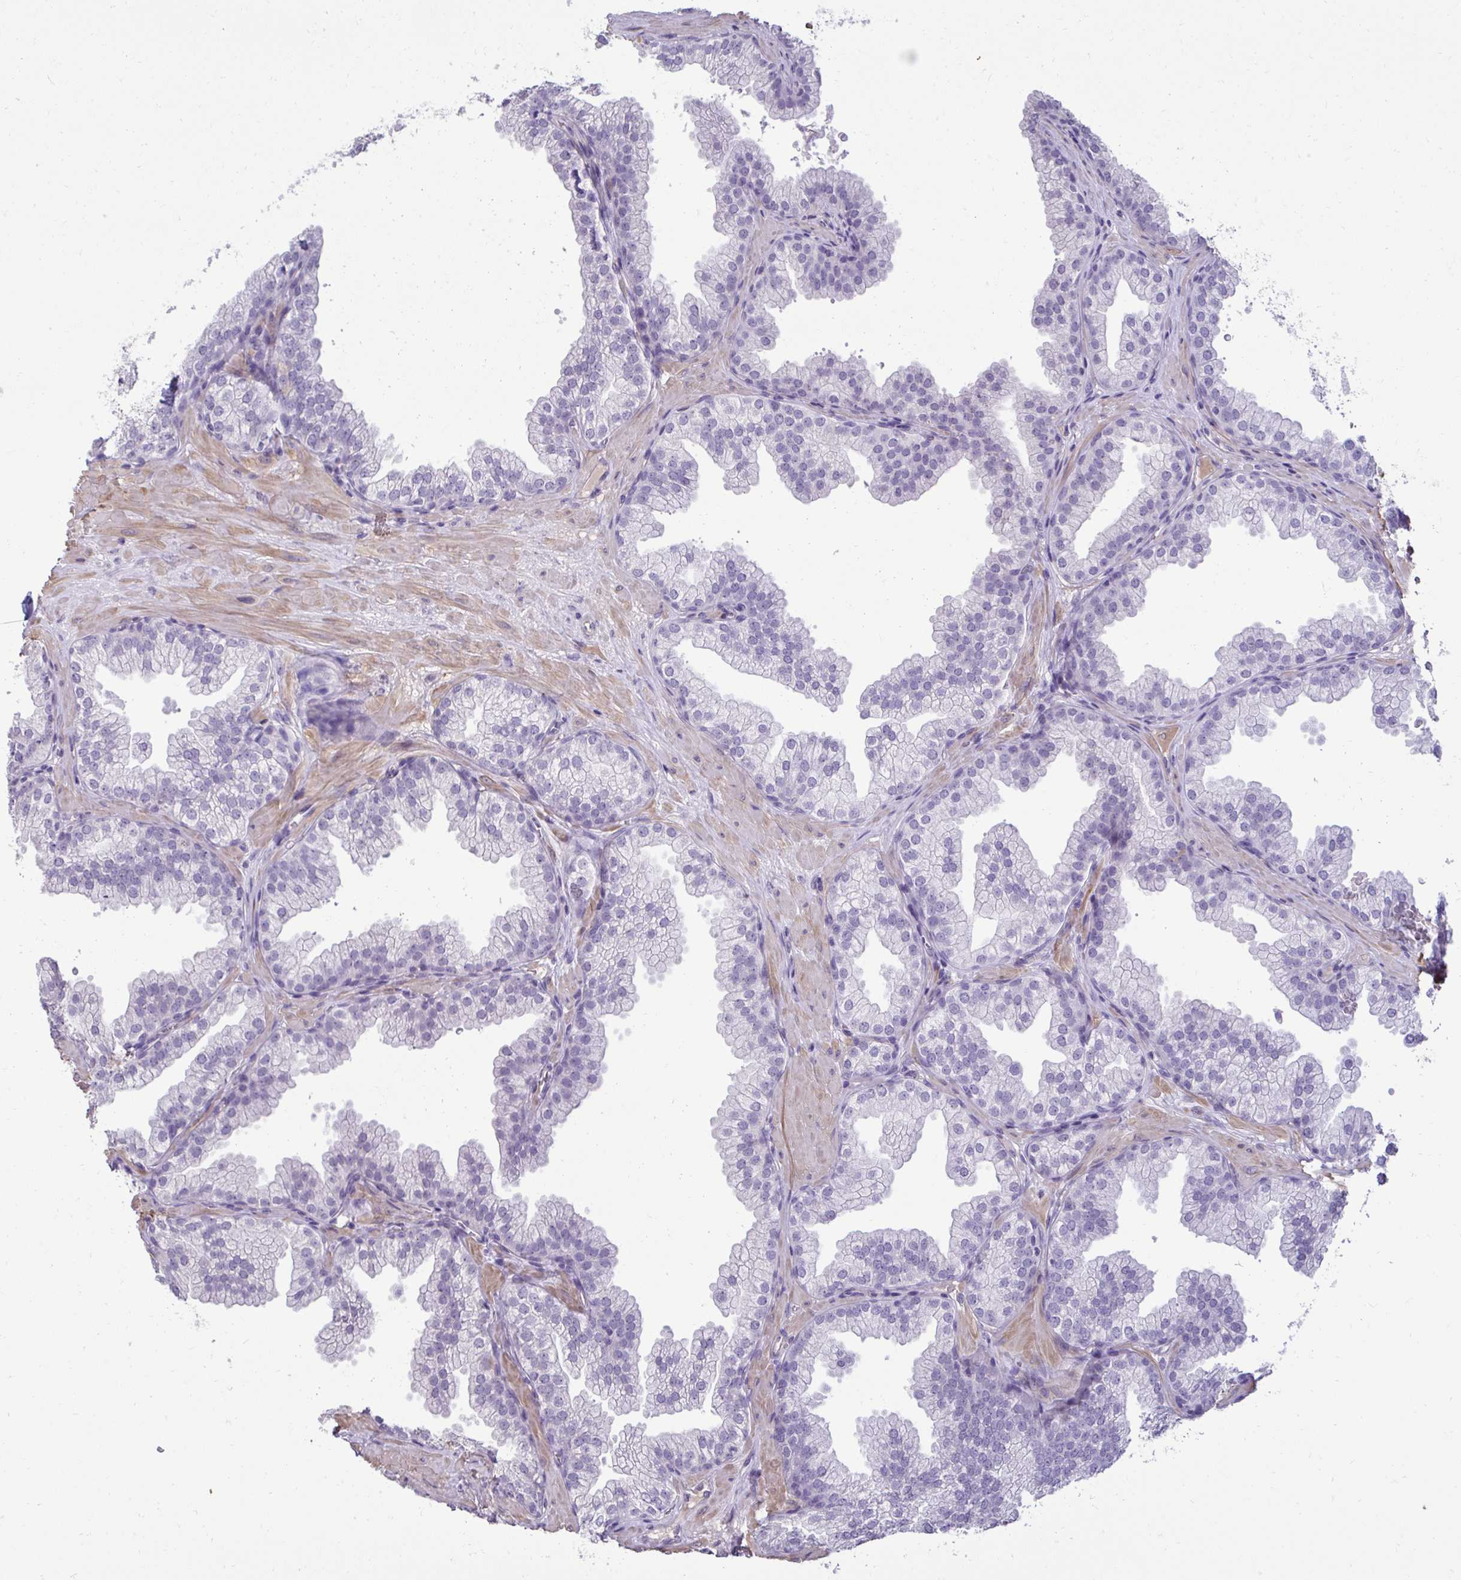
{"staining": {"intensity": "negative", "quantity": "none", "location": "none"}, "tissue": "prostate", "cell_type": "Glandular cells", "image_type": "normal", "snomed": [{"axis": "morphology", "description": "Normal tissue, NOS"}, {"axis": "topography", "description": "Prostate"}], "caption": "This photomicrograph is of benign prostate stained with immunohistochemistry to label a protein in brown with the nuclei are counter-stained blue. There is no expression in glandular cells. Nuclei are stained in blue.", "gene": "SLC30A3", "patient": {"sex": "male", "age": 37}}